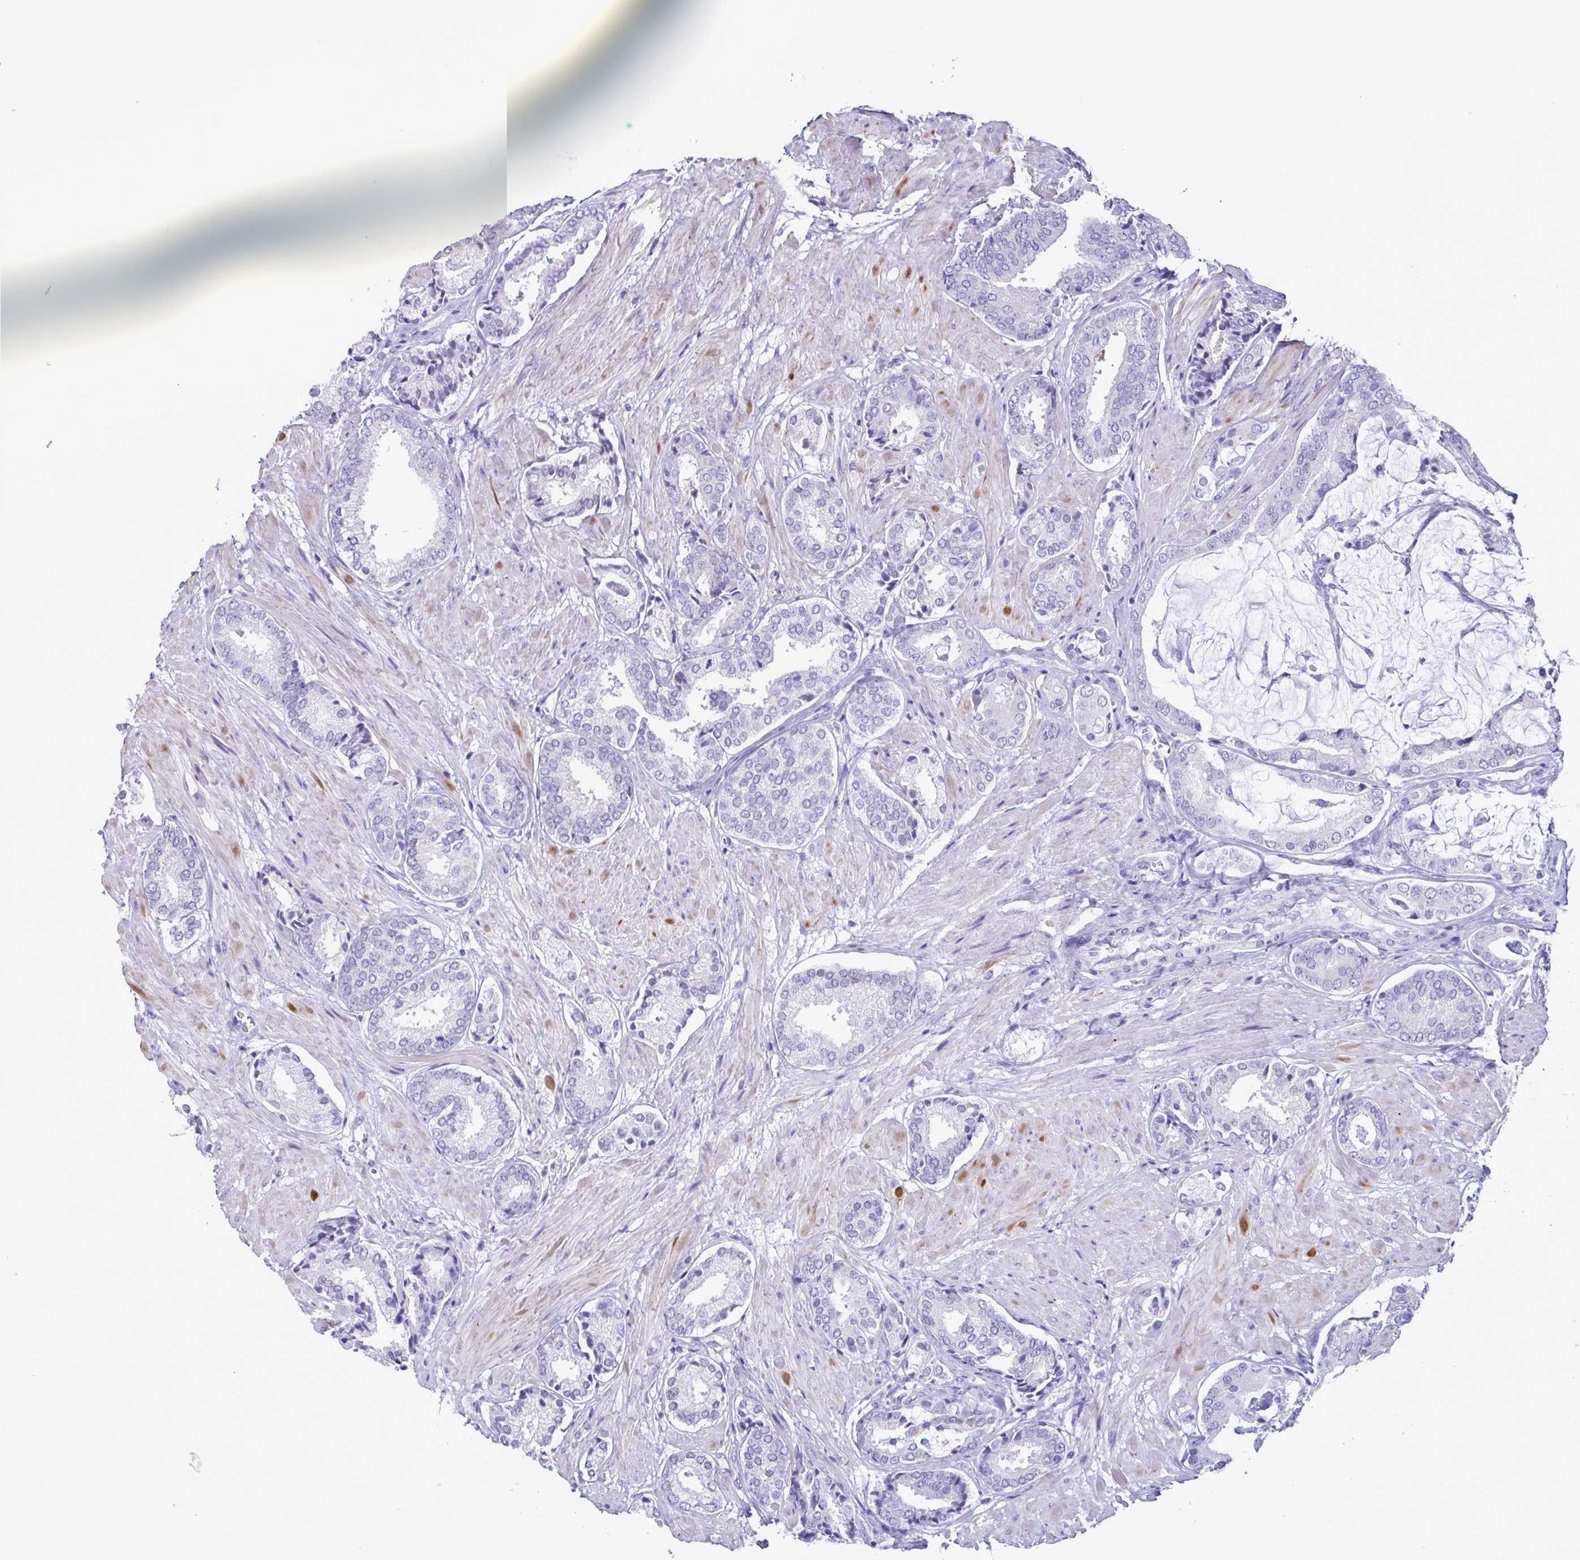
{"staining": {"intensity": "negative", "quantity": "none", "location": "none"}, "tissue": "prostate cancer", "cell_type": "Tumor cells", "image_type": "cancer", "snomed": [{"axis": "morphology", "description": "Adenocarcinoma, High grade"}, {"axis": "topography", "description": "Prostate"}], "caption": "The photomicrograph reveals no significant staining in tumor cells of prostate cancer (adenocarcinoma (high-grade)).", "gene": "CBY2", "patient": {"sex": "male", "age": 56}}